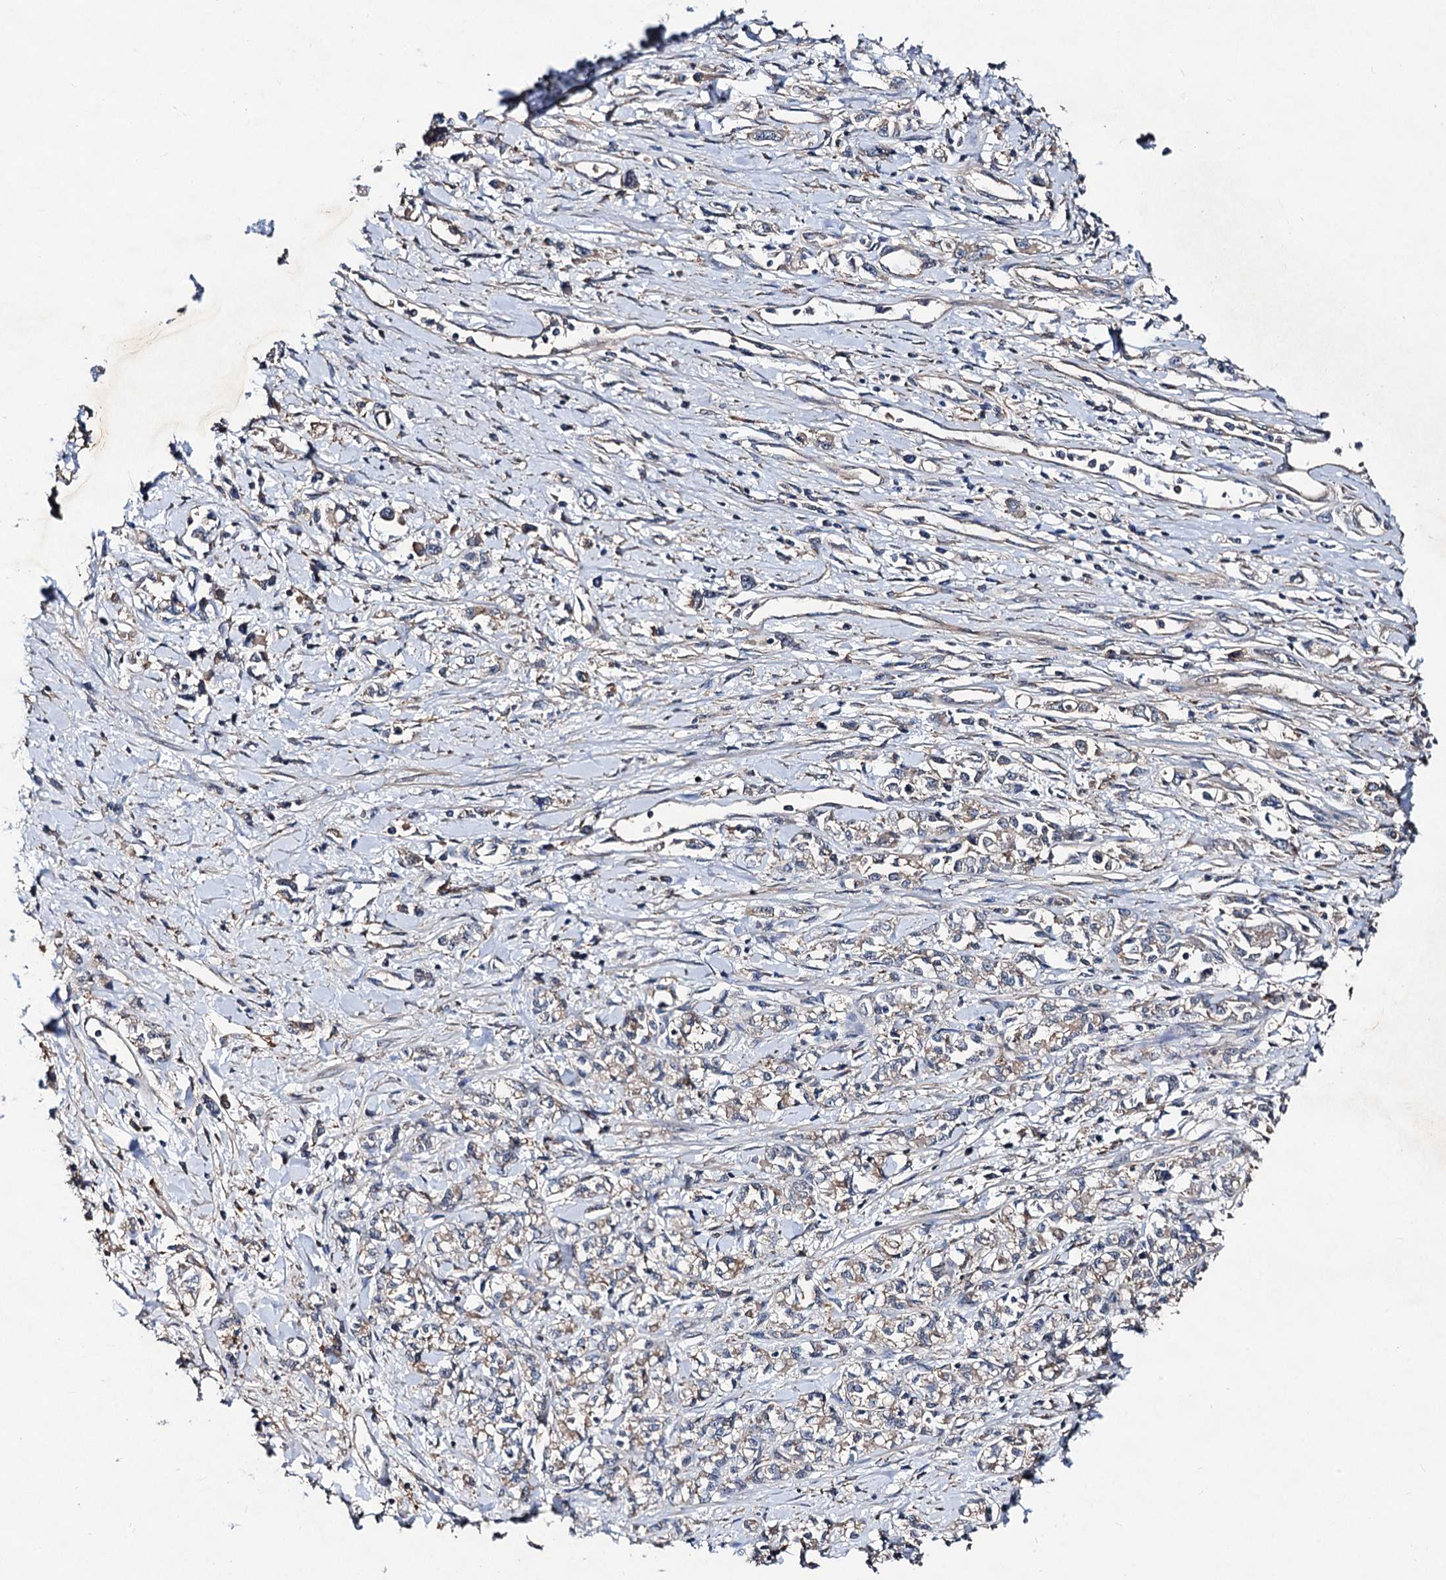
{"staining": {"intensity": "weak", "quantity": "25%-75%", "location": "cytoplasmic/membranous"}, "tissue": "stomach cancer", "cell_type": "Tumor cells", "image_type": "cancer", "snomed": [{"axis": "morphology", "description": "Adenocarcinoma, NOS"}, {"axis": "topography", "description": "Stomach"}], "caption": "Protein staining of stomach cancer tissue reveals weak cytoplasmic/membranous expression in about 25%-75% of tumor cells.", "gene": "VPS29", "patient": {"sex": "female", "age": 76}}